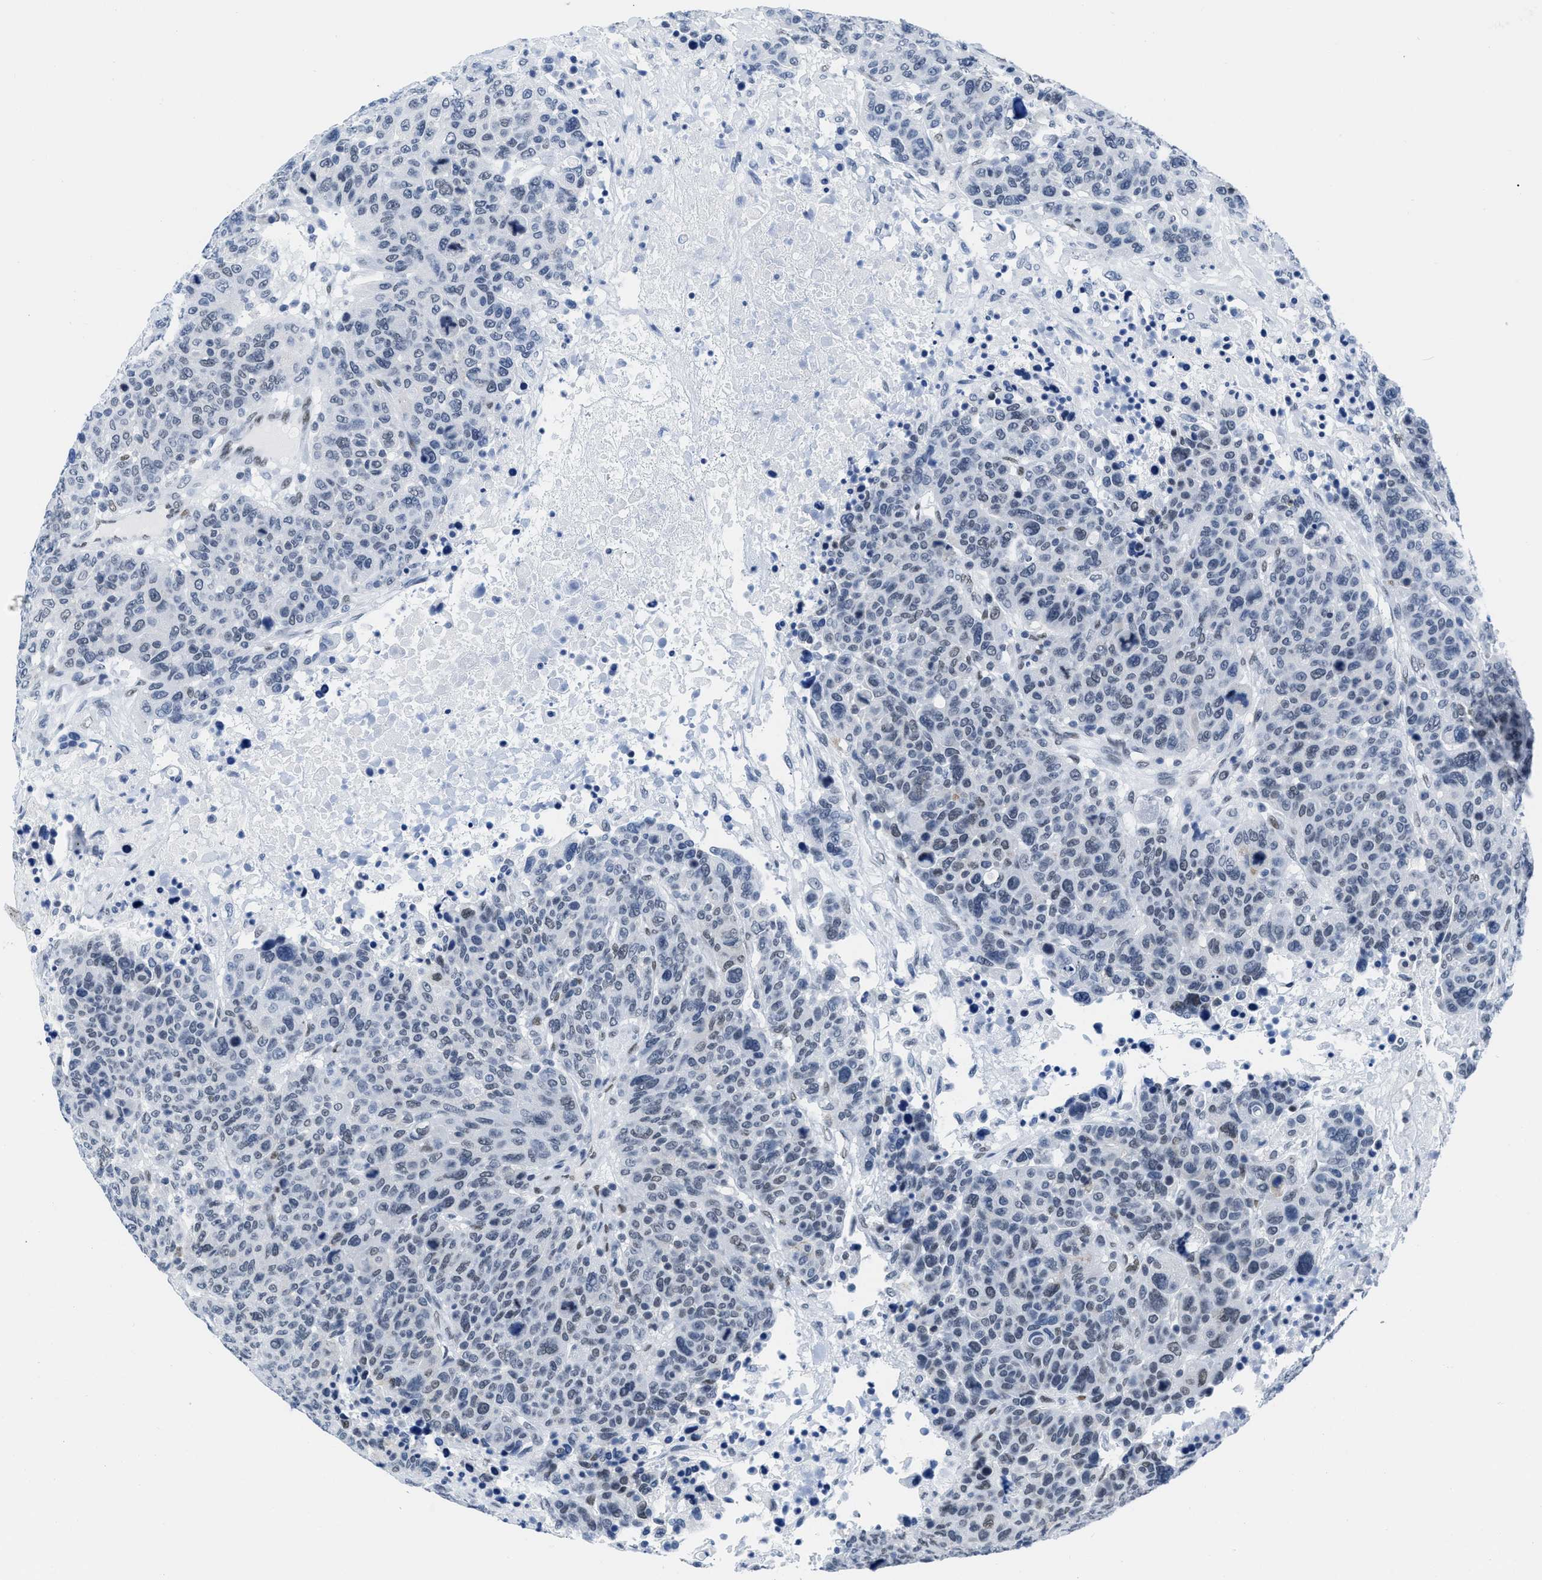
{"staining": {"intensity": "weak", "quantity": "<25%", "location": "nuclear"}, "tissue": "breast cancer", "cell_type": "Tumor cells", "image_type": "cancer", "snomed": [{"axis": "morphology", "description": "Duct carcinoma"}, {"axis": "topography", "description": "Breast"}], "caption": "Tumor cells are negative for protein expression in human breast cancer.", "gene": "CTBP1", "patient": {"sex": "female", "age": 37}}